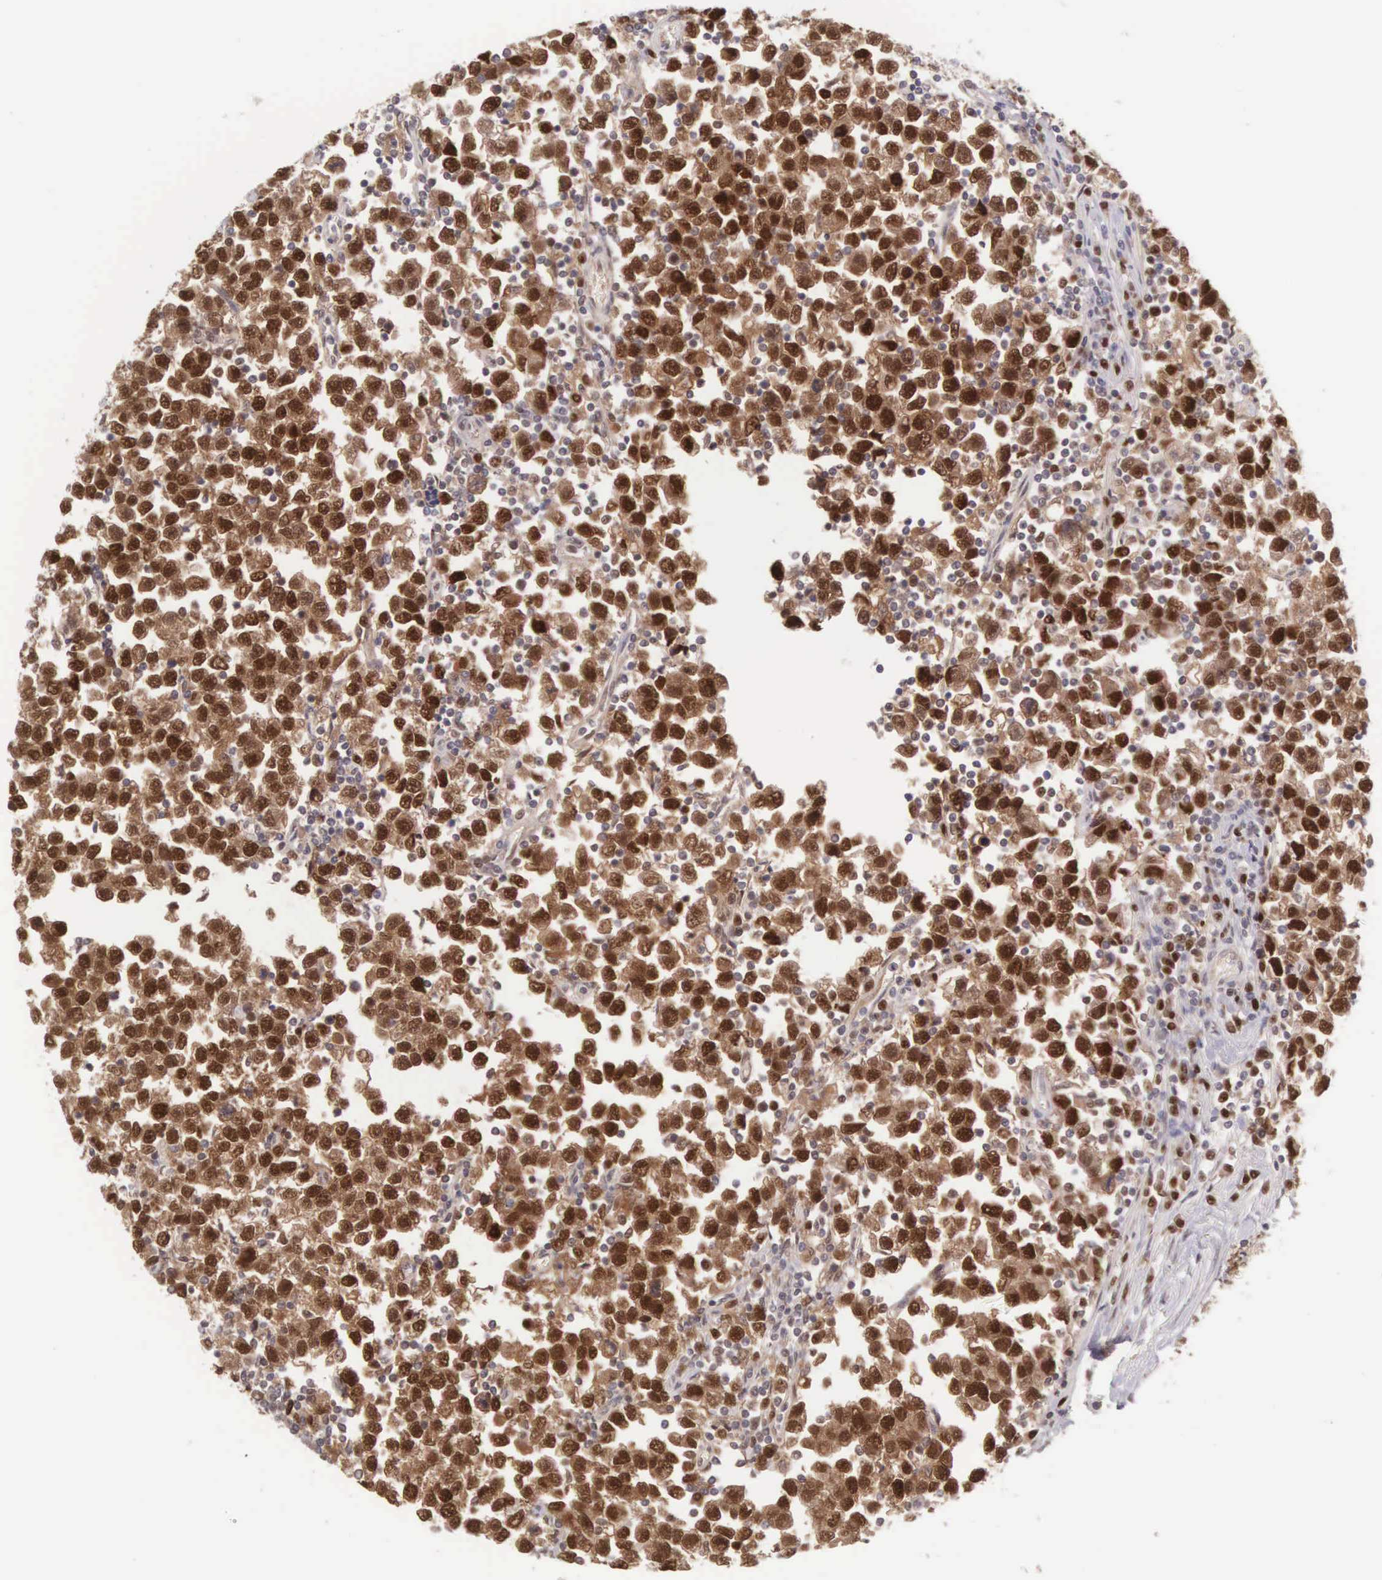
{"staining": {"intensity": "strong", "quantity": ">75%", "location": "nuclear"}, "tissue": "testis cancer", "cell_type": "Tumor cells", "image_type": "cancer", "snomed": [{"axis": "morphology", "description": "Seminoma, NOS"}, {"axis": "topography", "description": "Testis"}], "caption": "Immunohistochemistry (DAB) staining of human testis cancer (seminoma) shows strong nuclear protein positivity in about >75% of tumor cells.", "gene": "CCDC117", "patient": {"sex": "male", "age": 43}}